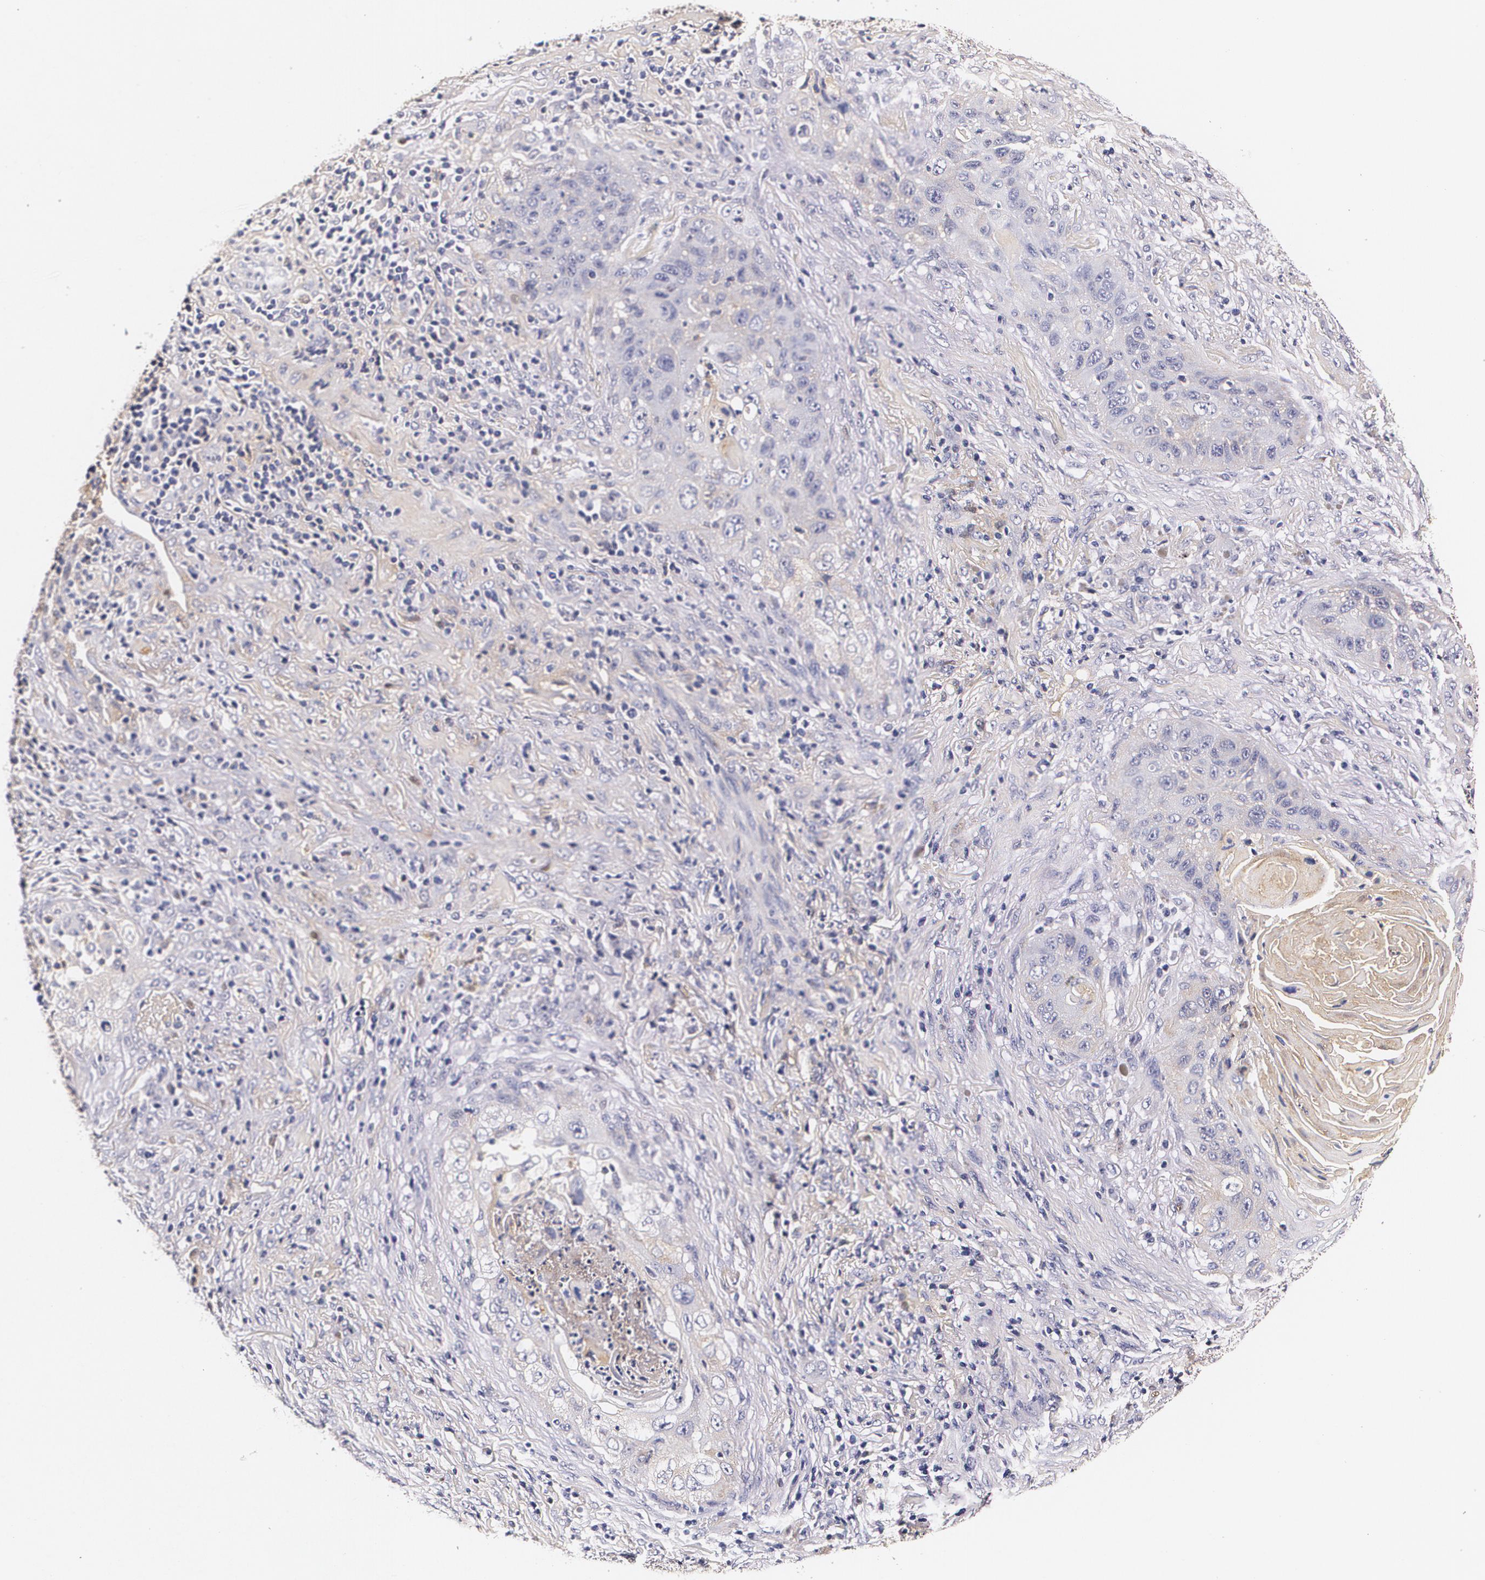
{"staining": {"intensity": "negative", "quantity": "none", "location": "none"}, "tissue": "lung cancer", "cell_type": "Tumor cells", "image_type": "cancer", "snomed": [{"axis": "morphology", "description": "Squamous cell carcinoma, NOS"}, {"axis": "topography", "description": "Lung"}], "caption": "Immunohistochemistry image of neoplastic tissue: human squamous cell carcinoma (lung) stained with DAB (3,3'-diaminobenzidine) reveals no significant protein positivity in tumor cells.", "gene": "TTR", "patient": {"sex": "female", "age": 67}}